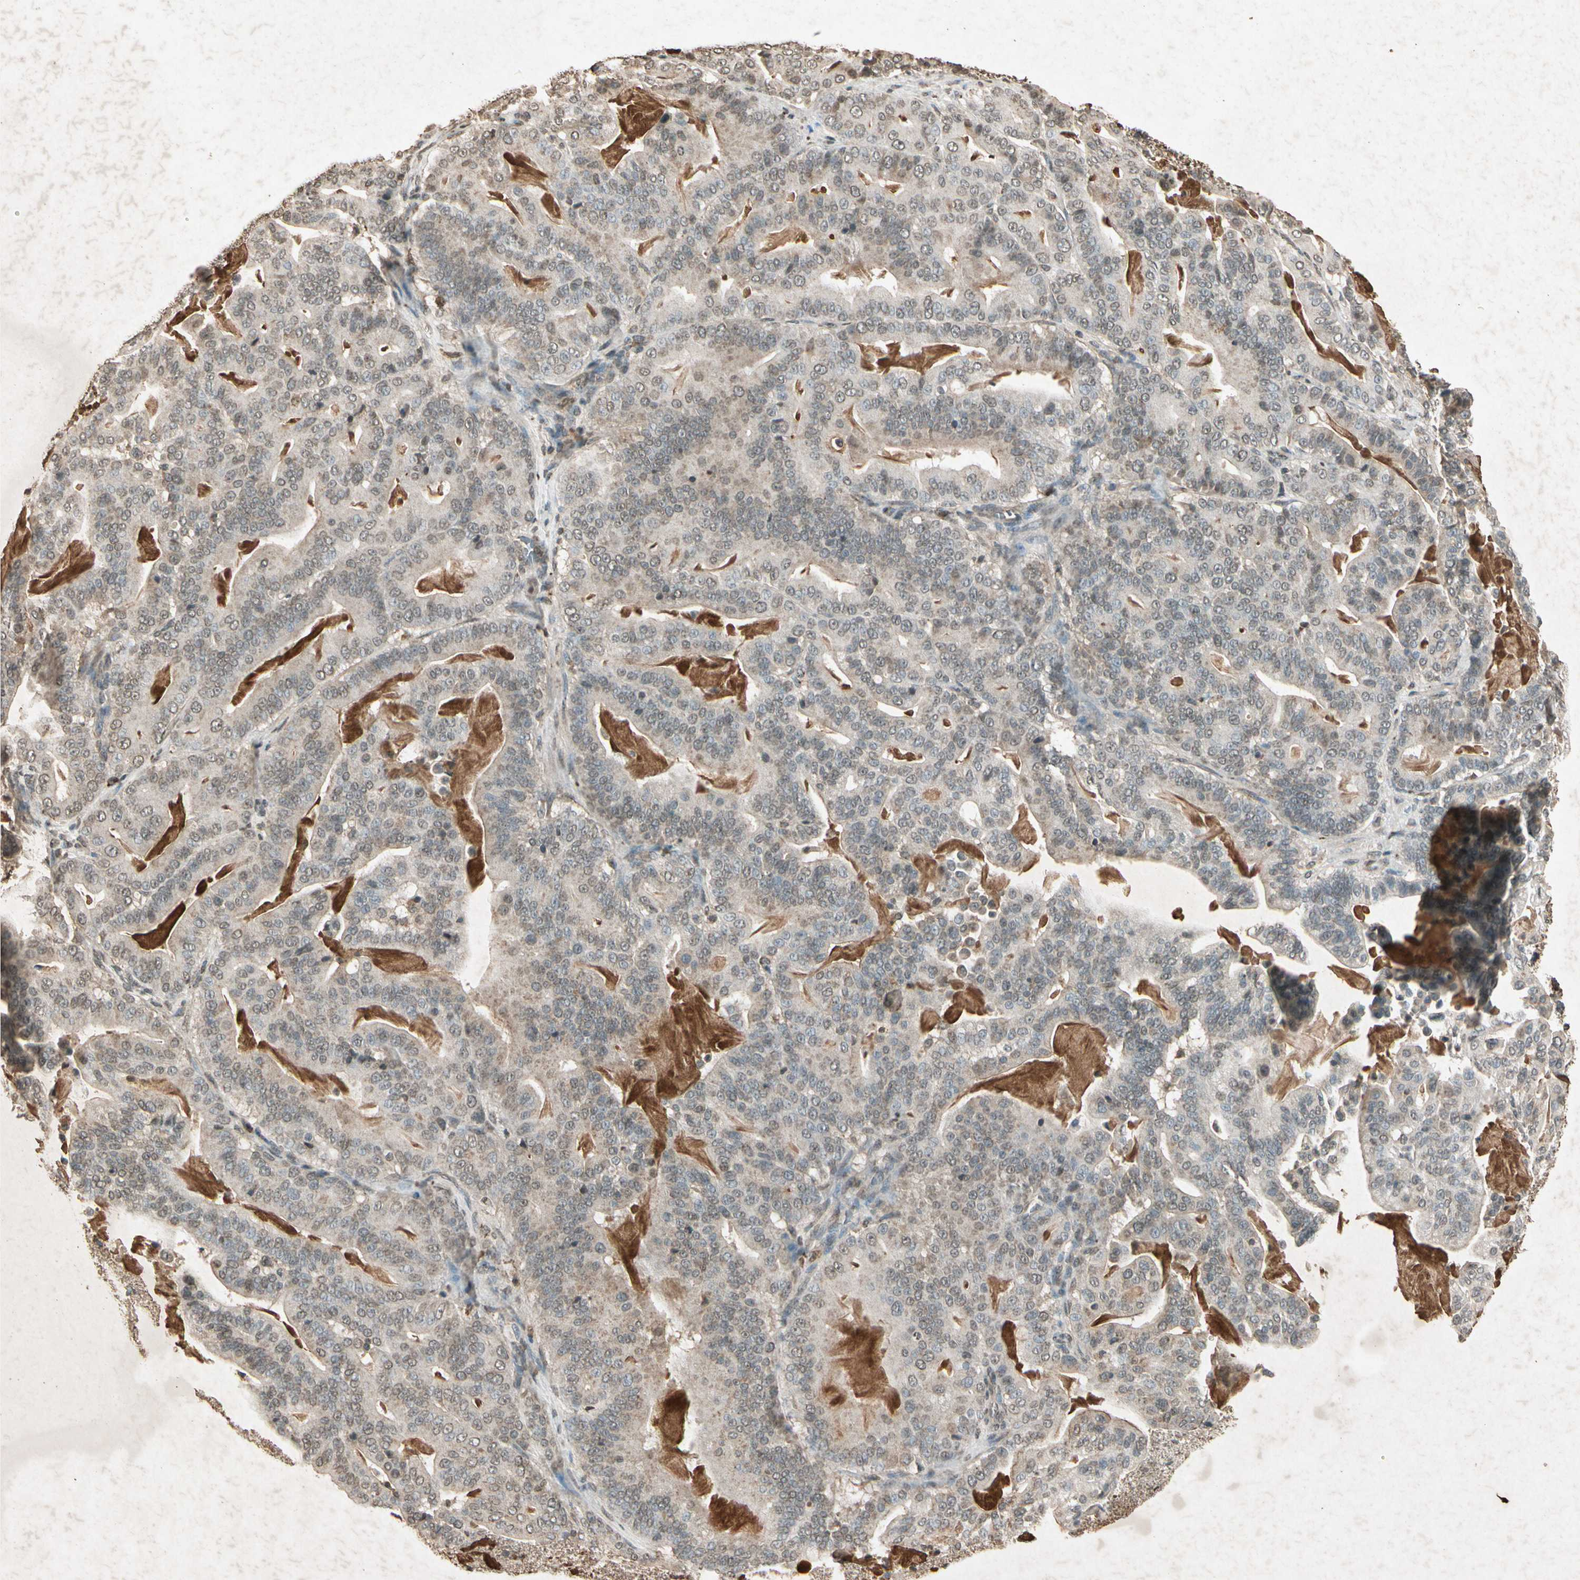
{"staining": {"intensity": "moderate", "quantity": ">75%", "location": "cytoplasmic/membranous"}, "tissue": "pancreatic cancer", "cell_type": "Tumor cells", "image_type": "cancer", "snomed": [{"axis": "morphology", "description": "Adenocarcinoma, NOS"}, {"axis": "topography", "description": "Pancreas"}], "caption": "Immunohistochemical staining of pancreatic cancer displays medium levels of moderate cytoplasmic/membranous protein positivity in approximately >75% of tumor cells.", "gene": "GC", "patient": {"sex": "male", "age": 63}}